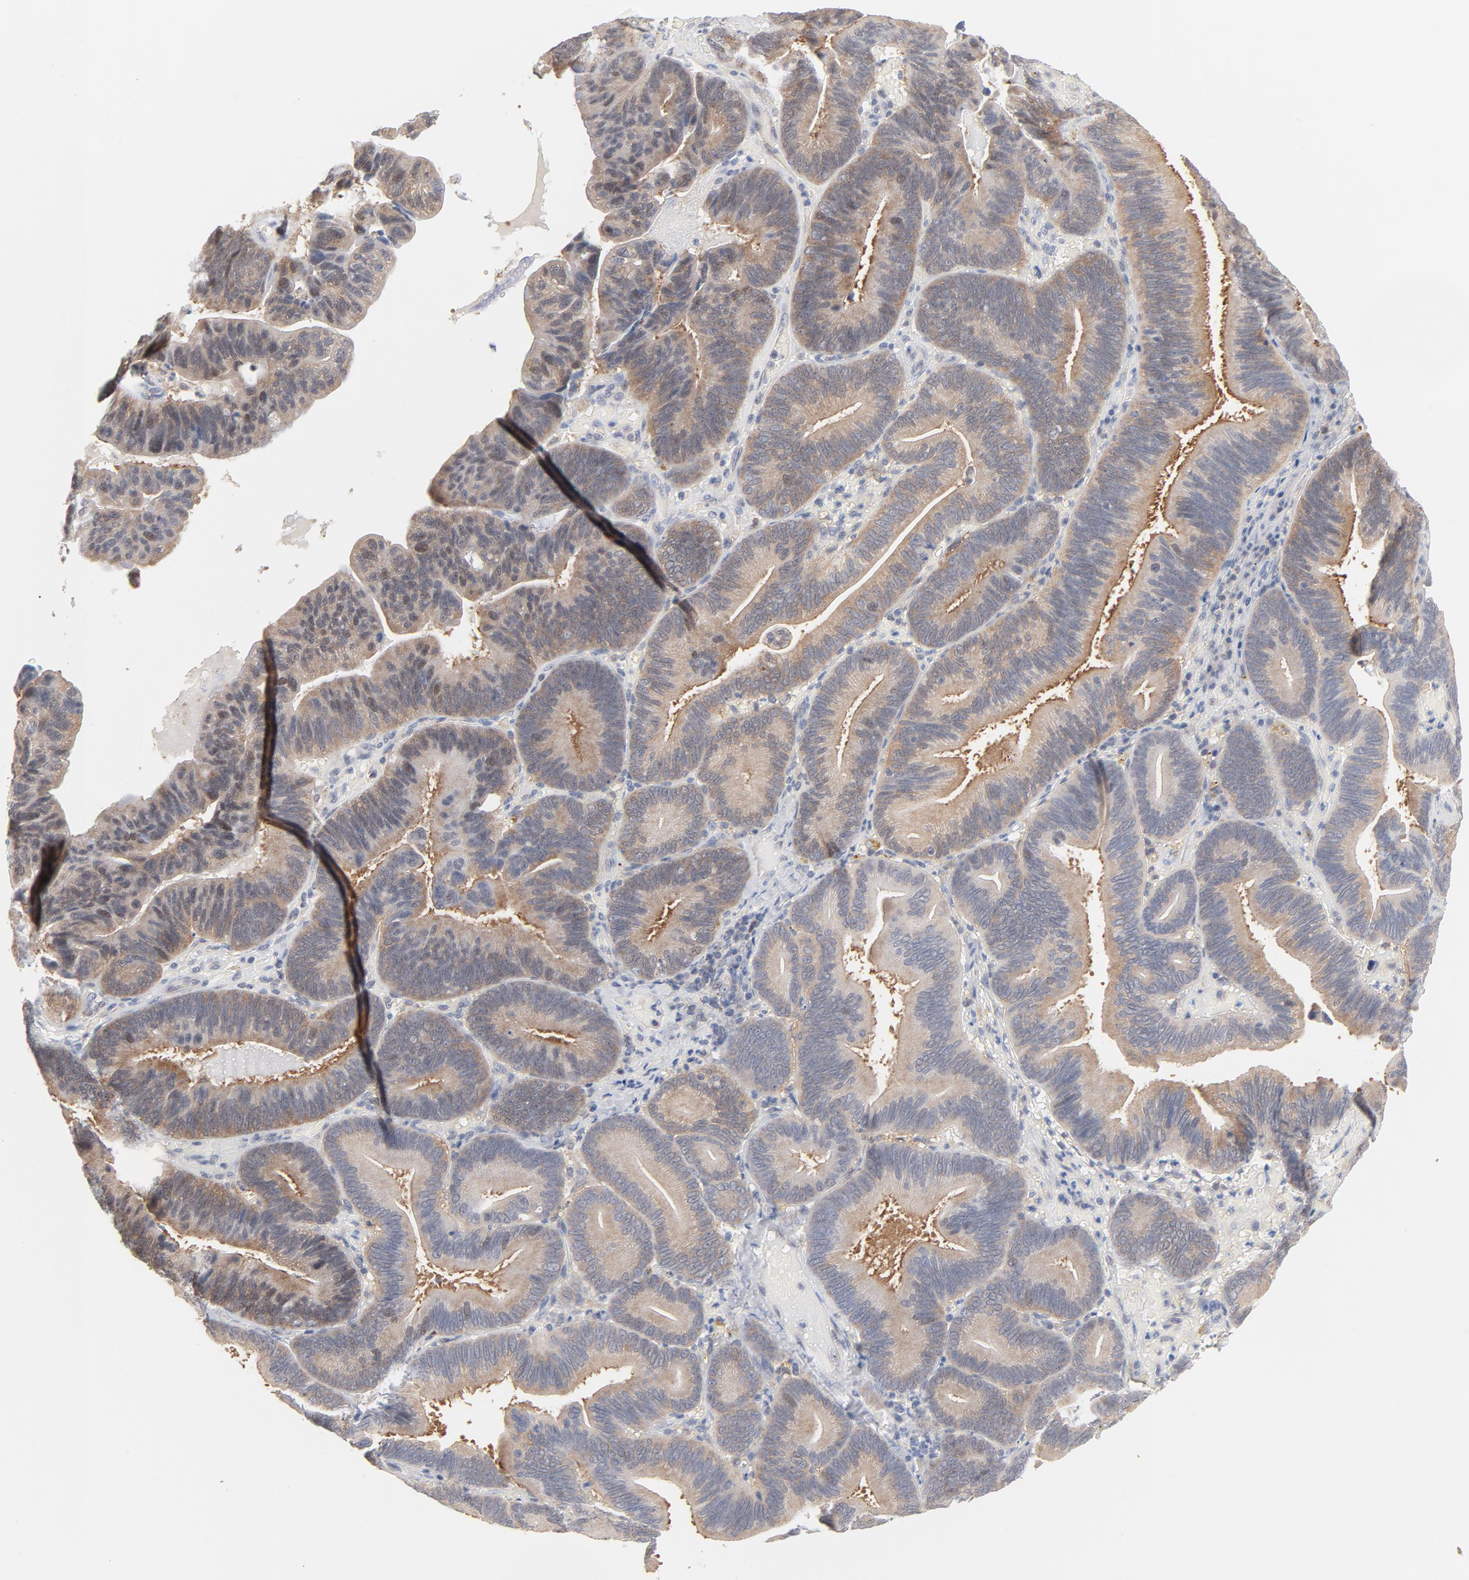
{"staining": {"intensity": "weak", "quantity": ">75%", "location": "cytoplasmic/membranous"}, "tissue": "pancreatic cancer", "cell_type": "Tumor cells", "image_type": "cancer", "snomed": [{"axis": "morphology", "description": "Adenocarcinoma, NOS"}, {"axis": "topography", "description": "Pancreas"}], "caption": "High-magnification brightfield microscopy of adenocarcinoma (pancreatic) stained with DAB (brown) and counterstained with hematoxylin (blue). tumor cells exhibit weak cytoplasmic/membranous positivity is identified in about>75% of cells.", "gene": "UBL4A", "patient": {"sex": "male", "age": 82}}